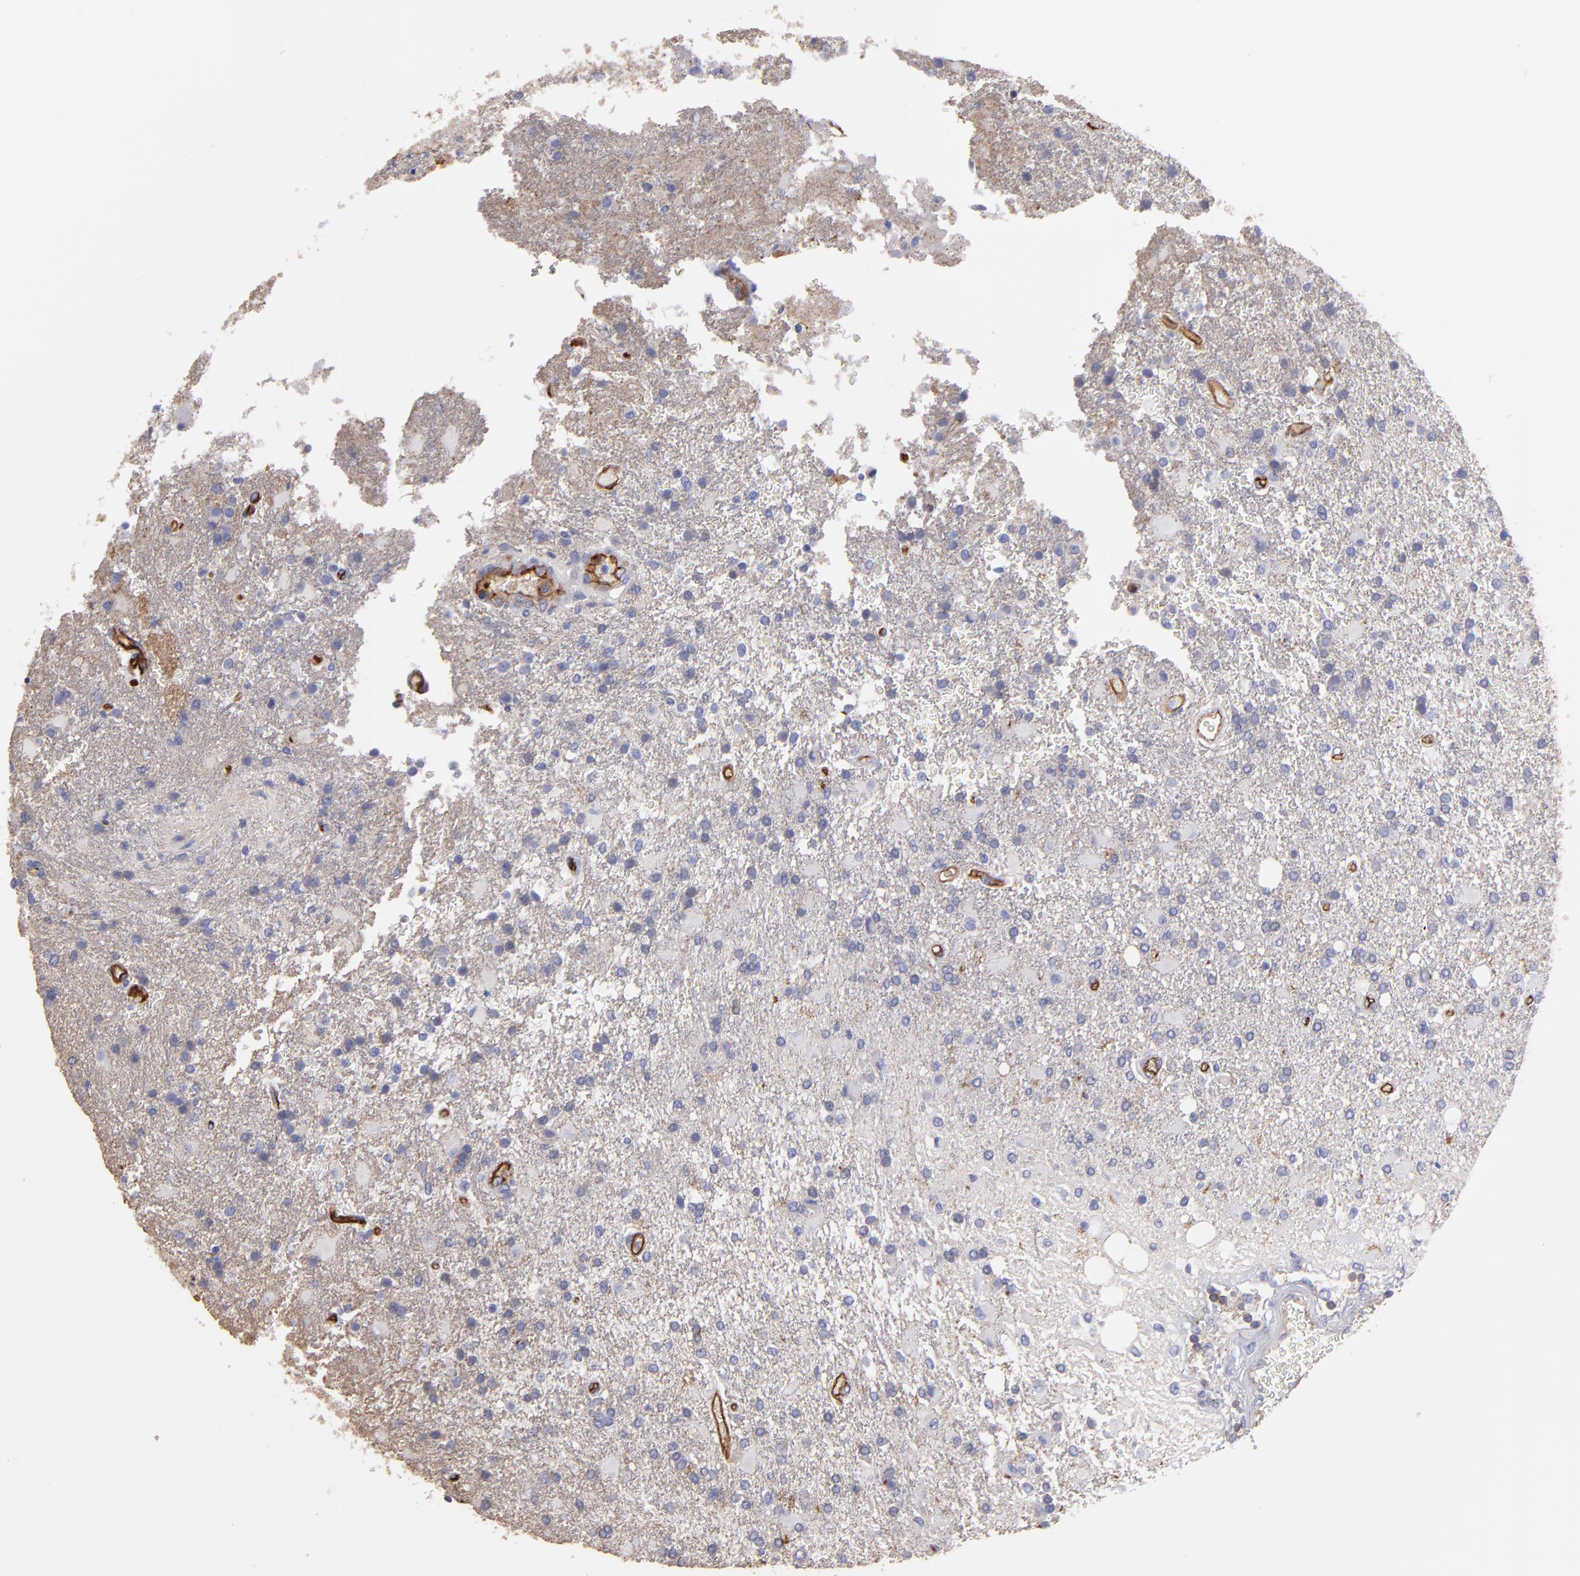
{"staining": {"intensity": "negative", "quantity": "none", "location": "none"}, "tissue": "glioma", "cell_type": "Tumor cells", "image_type": "cancer", "snomed": [{"axis": "morphology", "description": "Glioma, malignant, High grade"}, {"axis": "topography", "description": "Cerebral cortex"}], "caption": "Human malignant glioma (high-grade) stained for a protein using immunohistochemistry (IHC) displays no staining in tumor cells.", "gene": "ABCB1", "patient": {"sex": "male", "age": 79}}